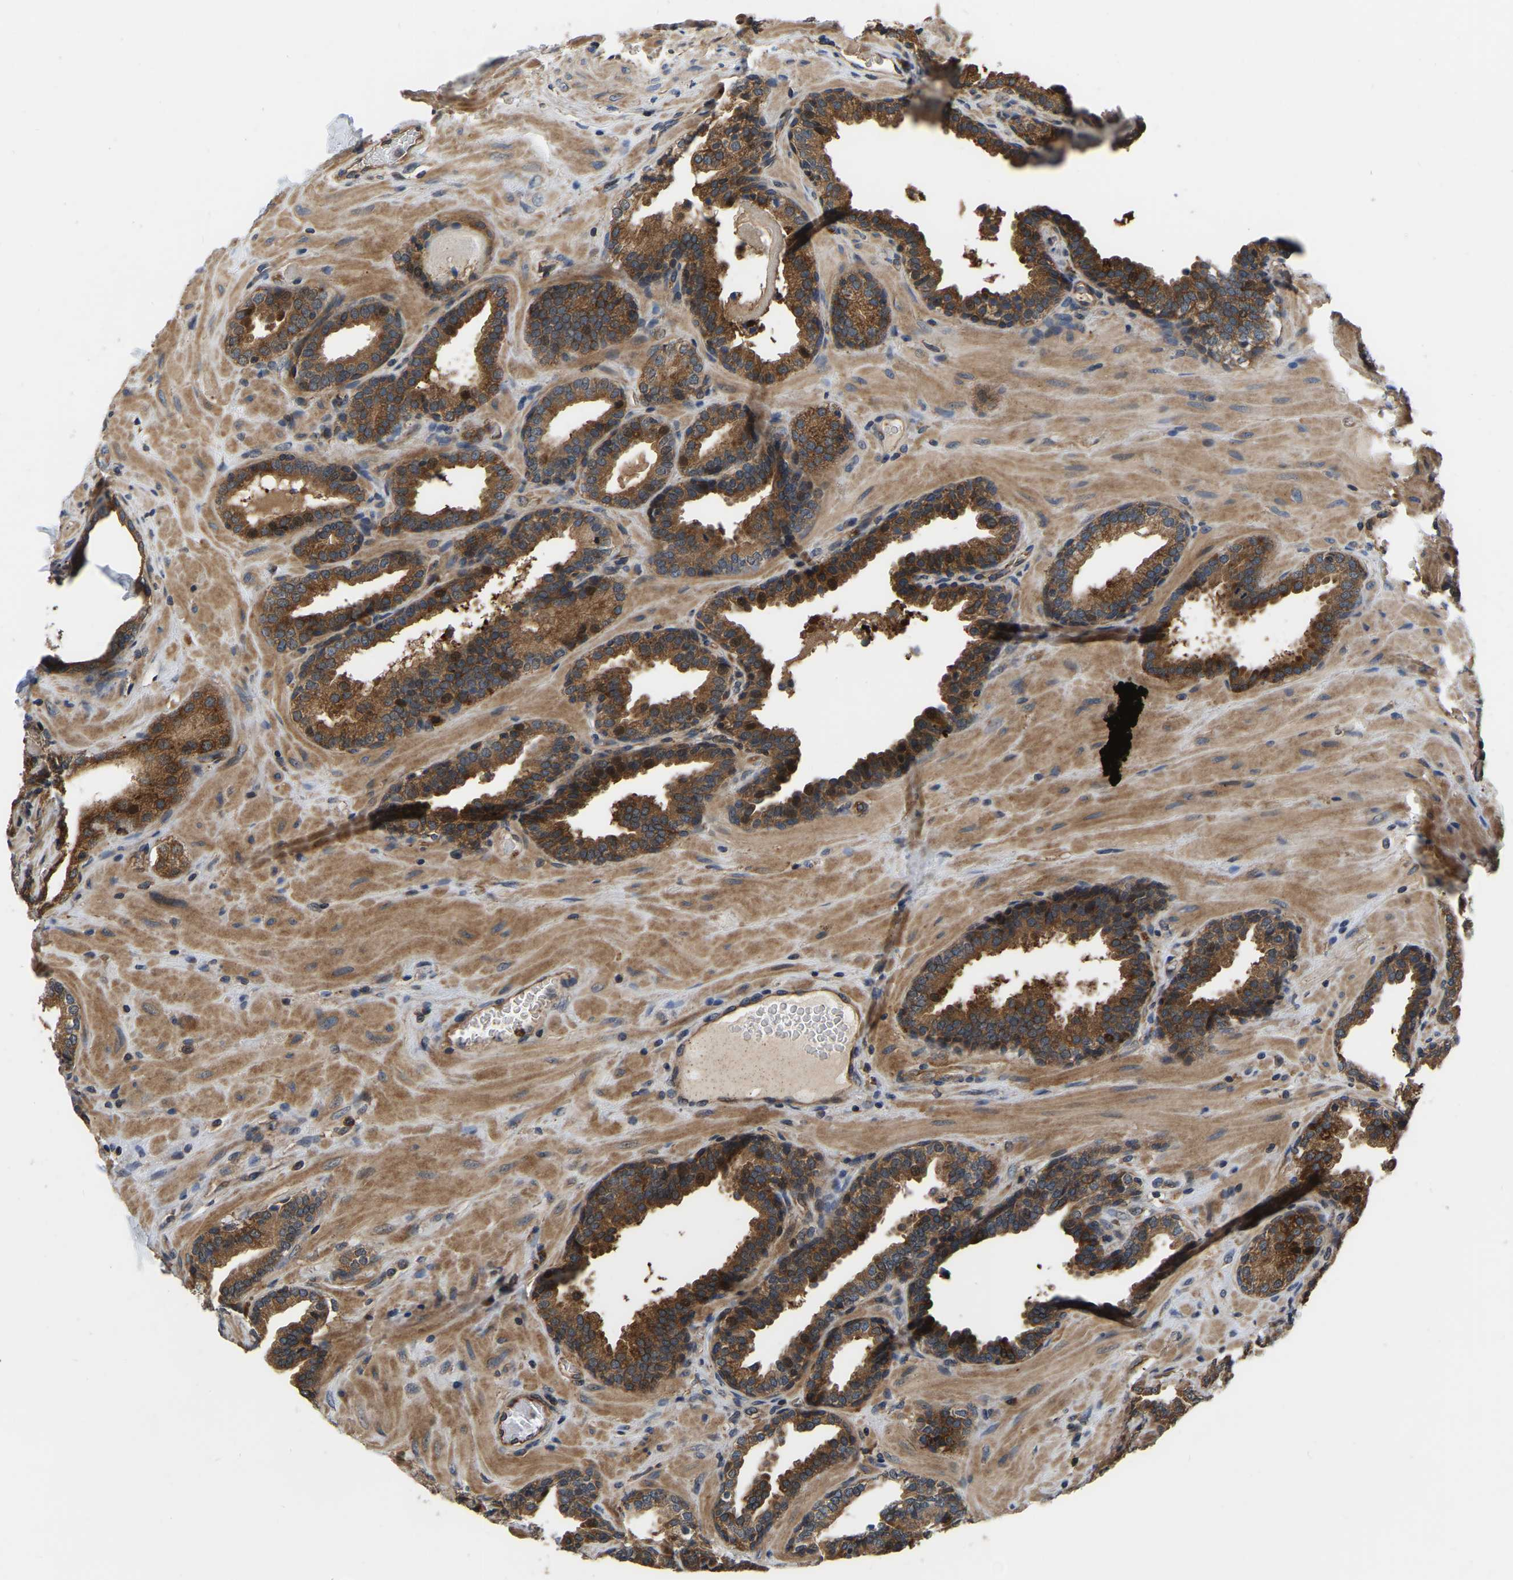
{"staining": {"intensity": "strong", "quantity": ">75%", "location": "cytoplasmic/membranous"}, "tissue": "prostate", "cell_type": "Glandular cells", "image_type": "normal", "snomed": [{"axis": "morphology", "description": "Normal tissue, NOS"}, {"axis": "topography", "description": "Prostate"}], "caption": "This histopathology image shows immunohistochemistry staining of normal prostate, with high strong cytoplasmic/membranous positivity in approximately >75% of glandular cells.", "gene": "GARS1", "patient": {"sex": "male", "age": 51}}